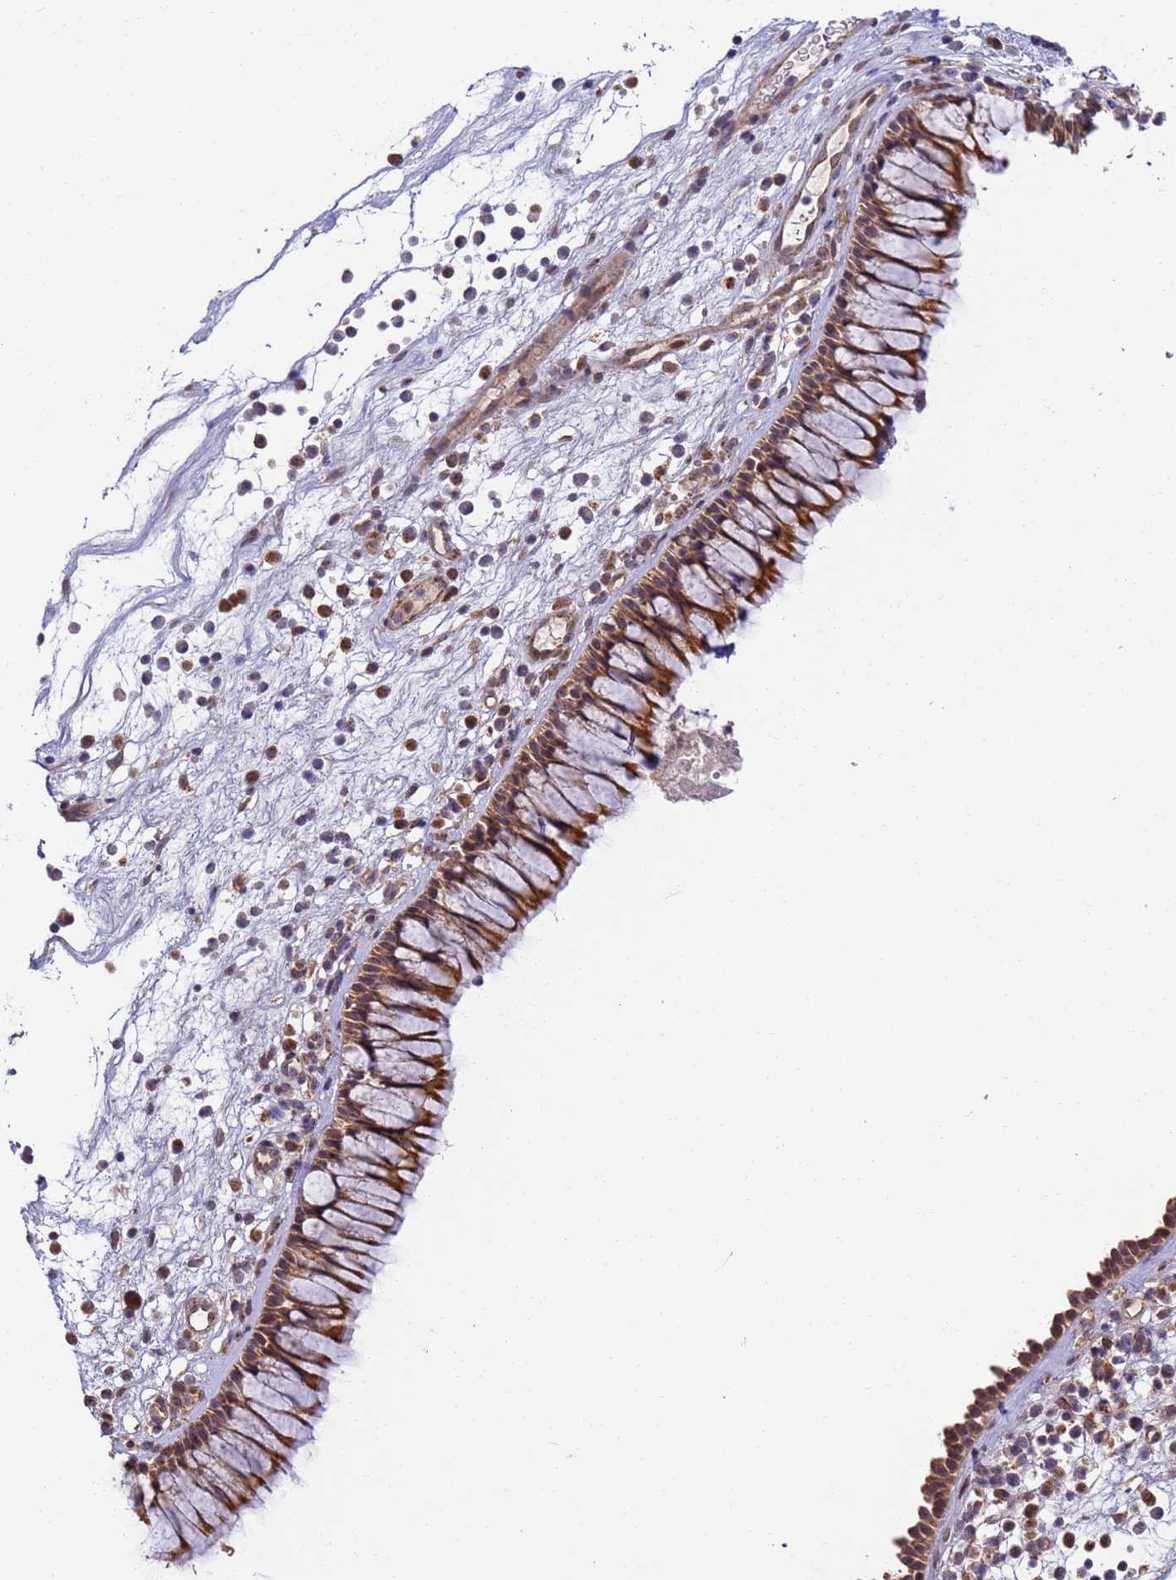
{"staining": {"intensity": "moderate", "quantity": ">75%", "location": "cytoplasmic/membranous"}, "tissue": "nasopharynx", "cell_type": "Respiratory epithelial cells", "image_type": "normal", "snomed": [{"axis": "morphology", "description": "Normal tissue, NOS"}, {"axis": "morphology", "description": "Inflammation, NOS"}, {"axis": "morphology", "description": "Malignant melanoma, Metastatic site"}, {"axis": "topography", "description": "Nasopharynx"}], "caption": "IHC image of benign nasopharynx: nasopharynx stained using immunohistochemistry (IHC) exhibits medium levels of moderate protein expression localized specifically in the cytoplasmic/membranous of respiratory epithelial cells, appearing as a cytoplasmic/membranous brown color.", "gene": "RAPGEF3", "patient": {"sex": "male", "age": 70}}